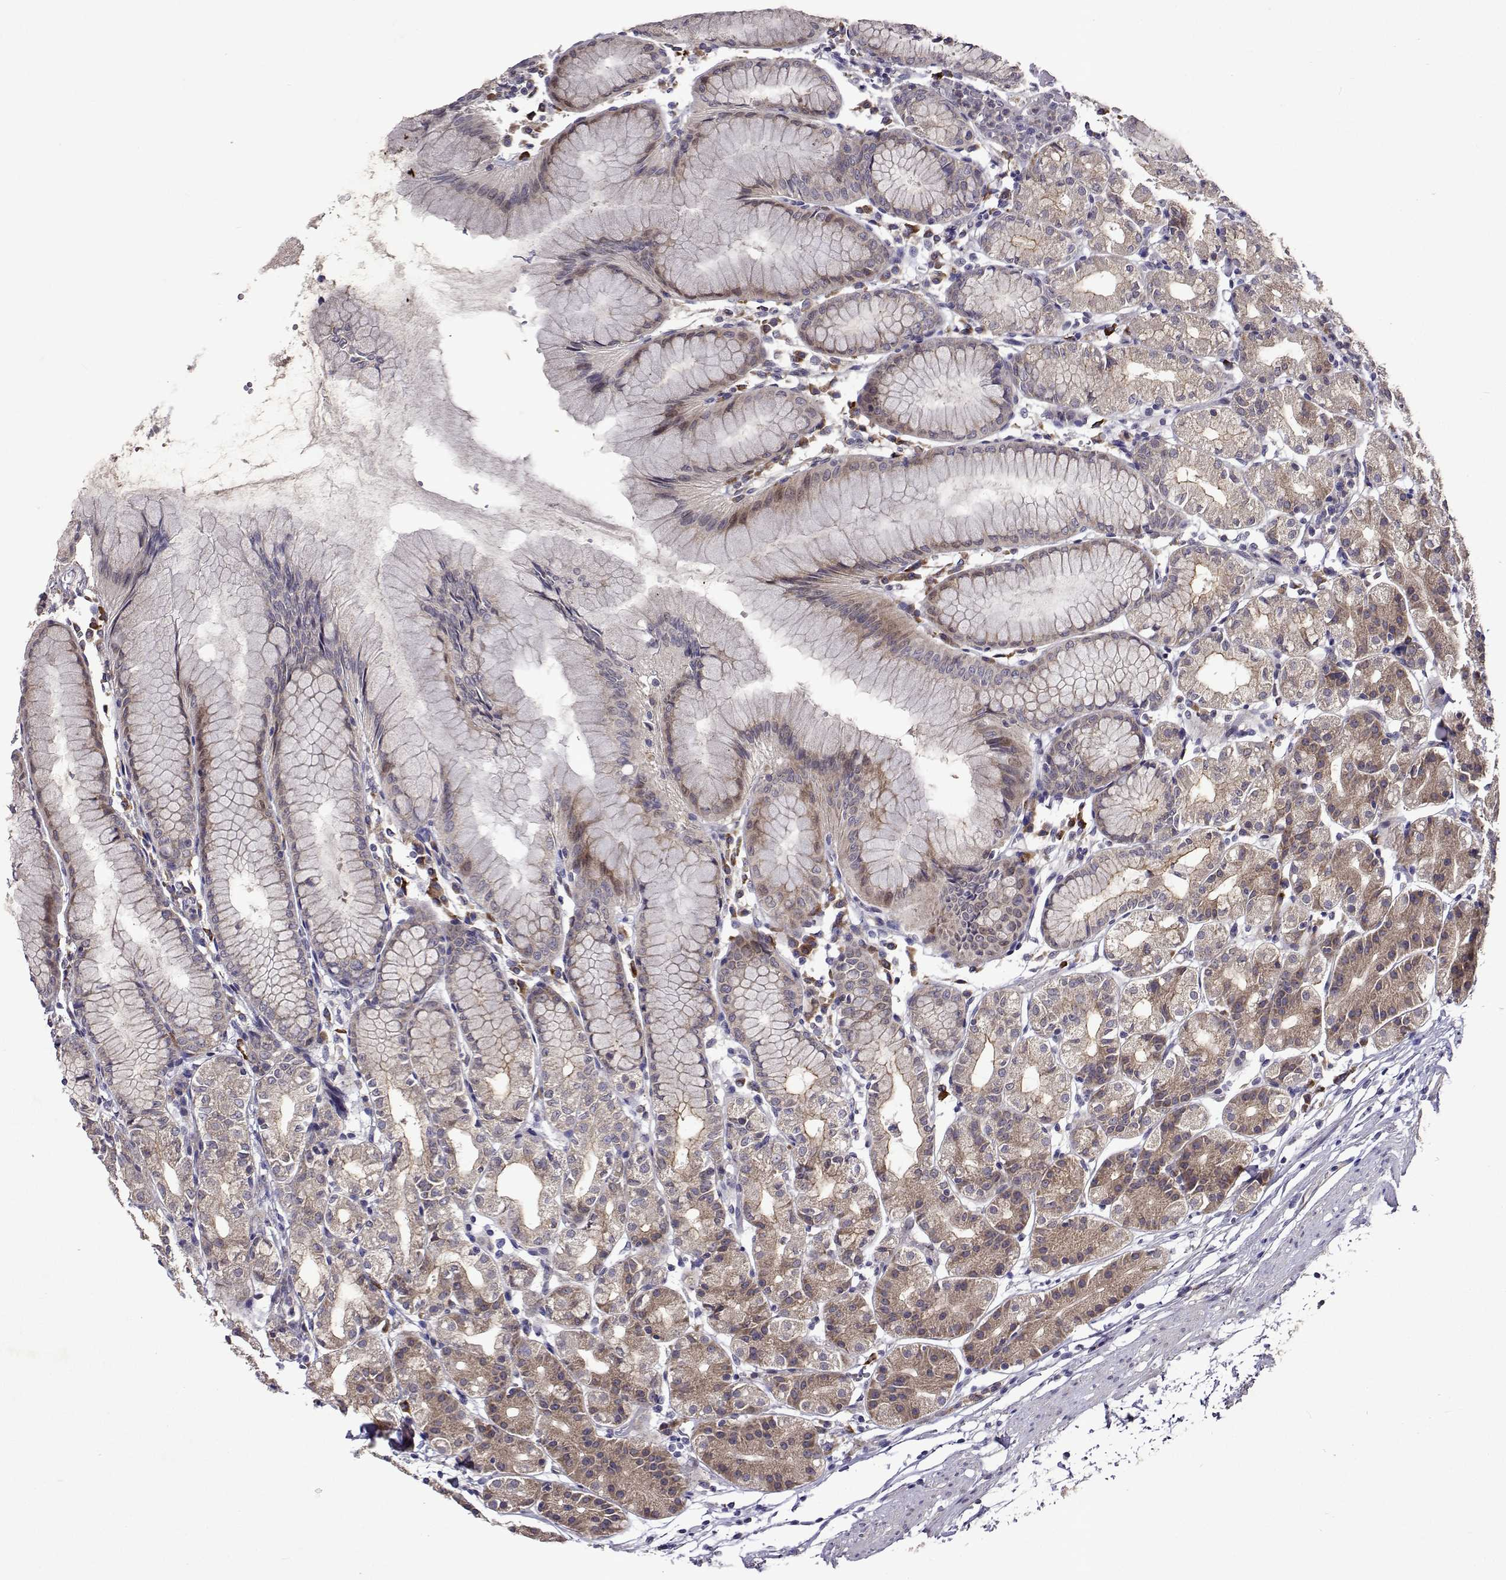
{"staining": {"intensity": "weak", "quantity": "25%-75%", "location": "cytoplasmic/membranous"}, "tissue": "stomach", "cell_type": "Glandular cells", "image_type": "normal", "snomed": [{"axis": "morphology", "description": "Normal tissue, NOS"}, {"axis": "topography", "description": "Stomach"}], "caption": "Human stomach stained with a brown dye shows weak cytoplasmic/membranous positive positivity in about 25%-75% of glandular cells.", "gene": "TARBP2", "patient": {"sex": "female", "age": 57}}